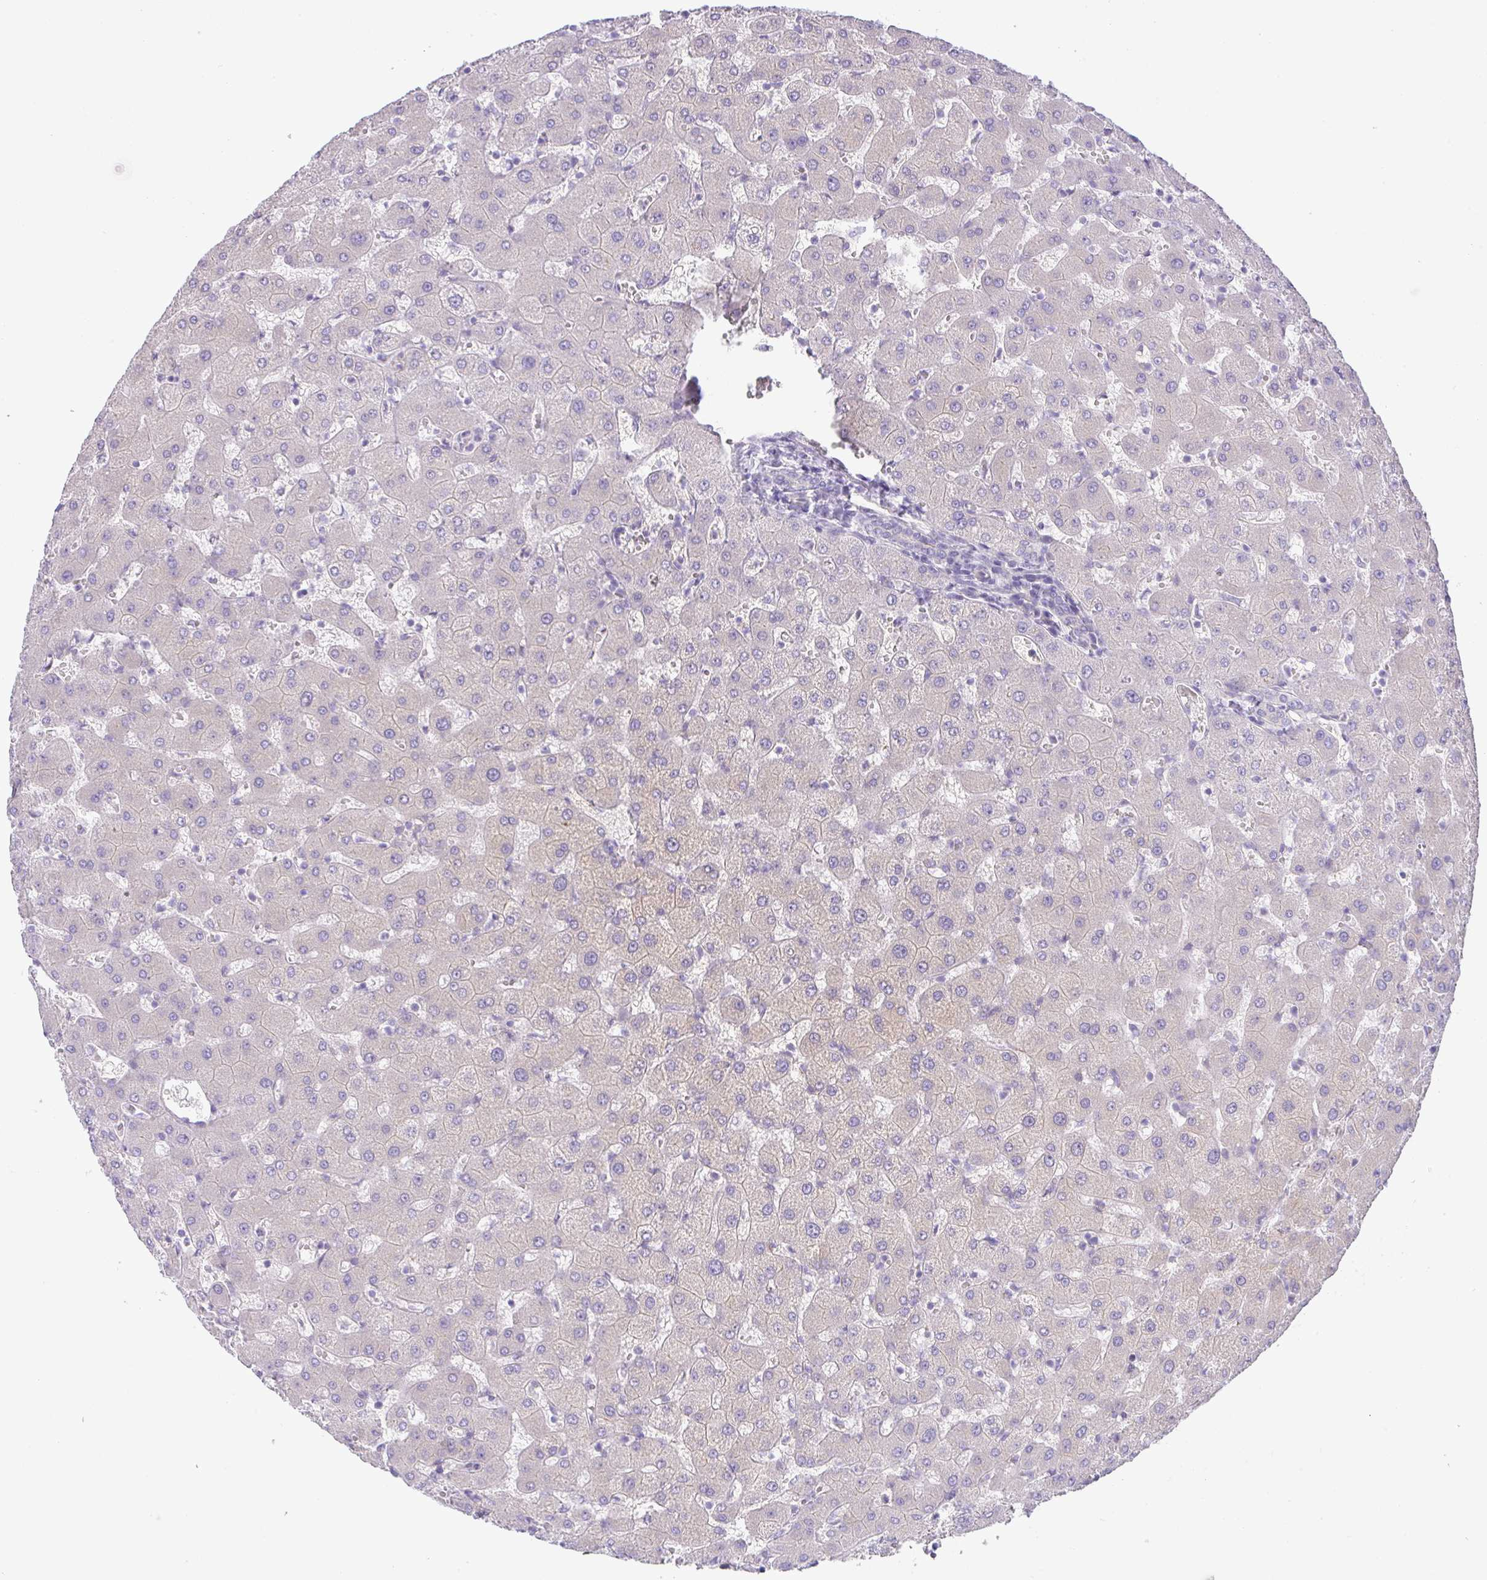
{"staining": {"intensity": "negative", "quantity": "none", "location": "none"}, "tissue": "liver", "cell_type": "Cholangiocytes", "image_type": "normal", "snomed": [{"axis": "morphology", "description": "Normal tissue, NOS"}, {"axis": "topography", "description": "Liver"}], "caption": "The micrograph reveals no significant positivity in cholangiocytes of liver. Nuclei are stained in blue.", "gene": "FAM177A1", "patient": {"sex": "female", "age": 63}}